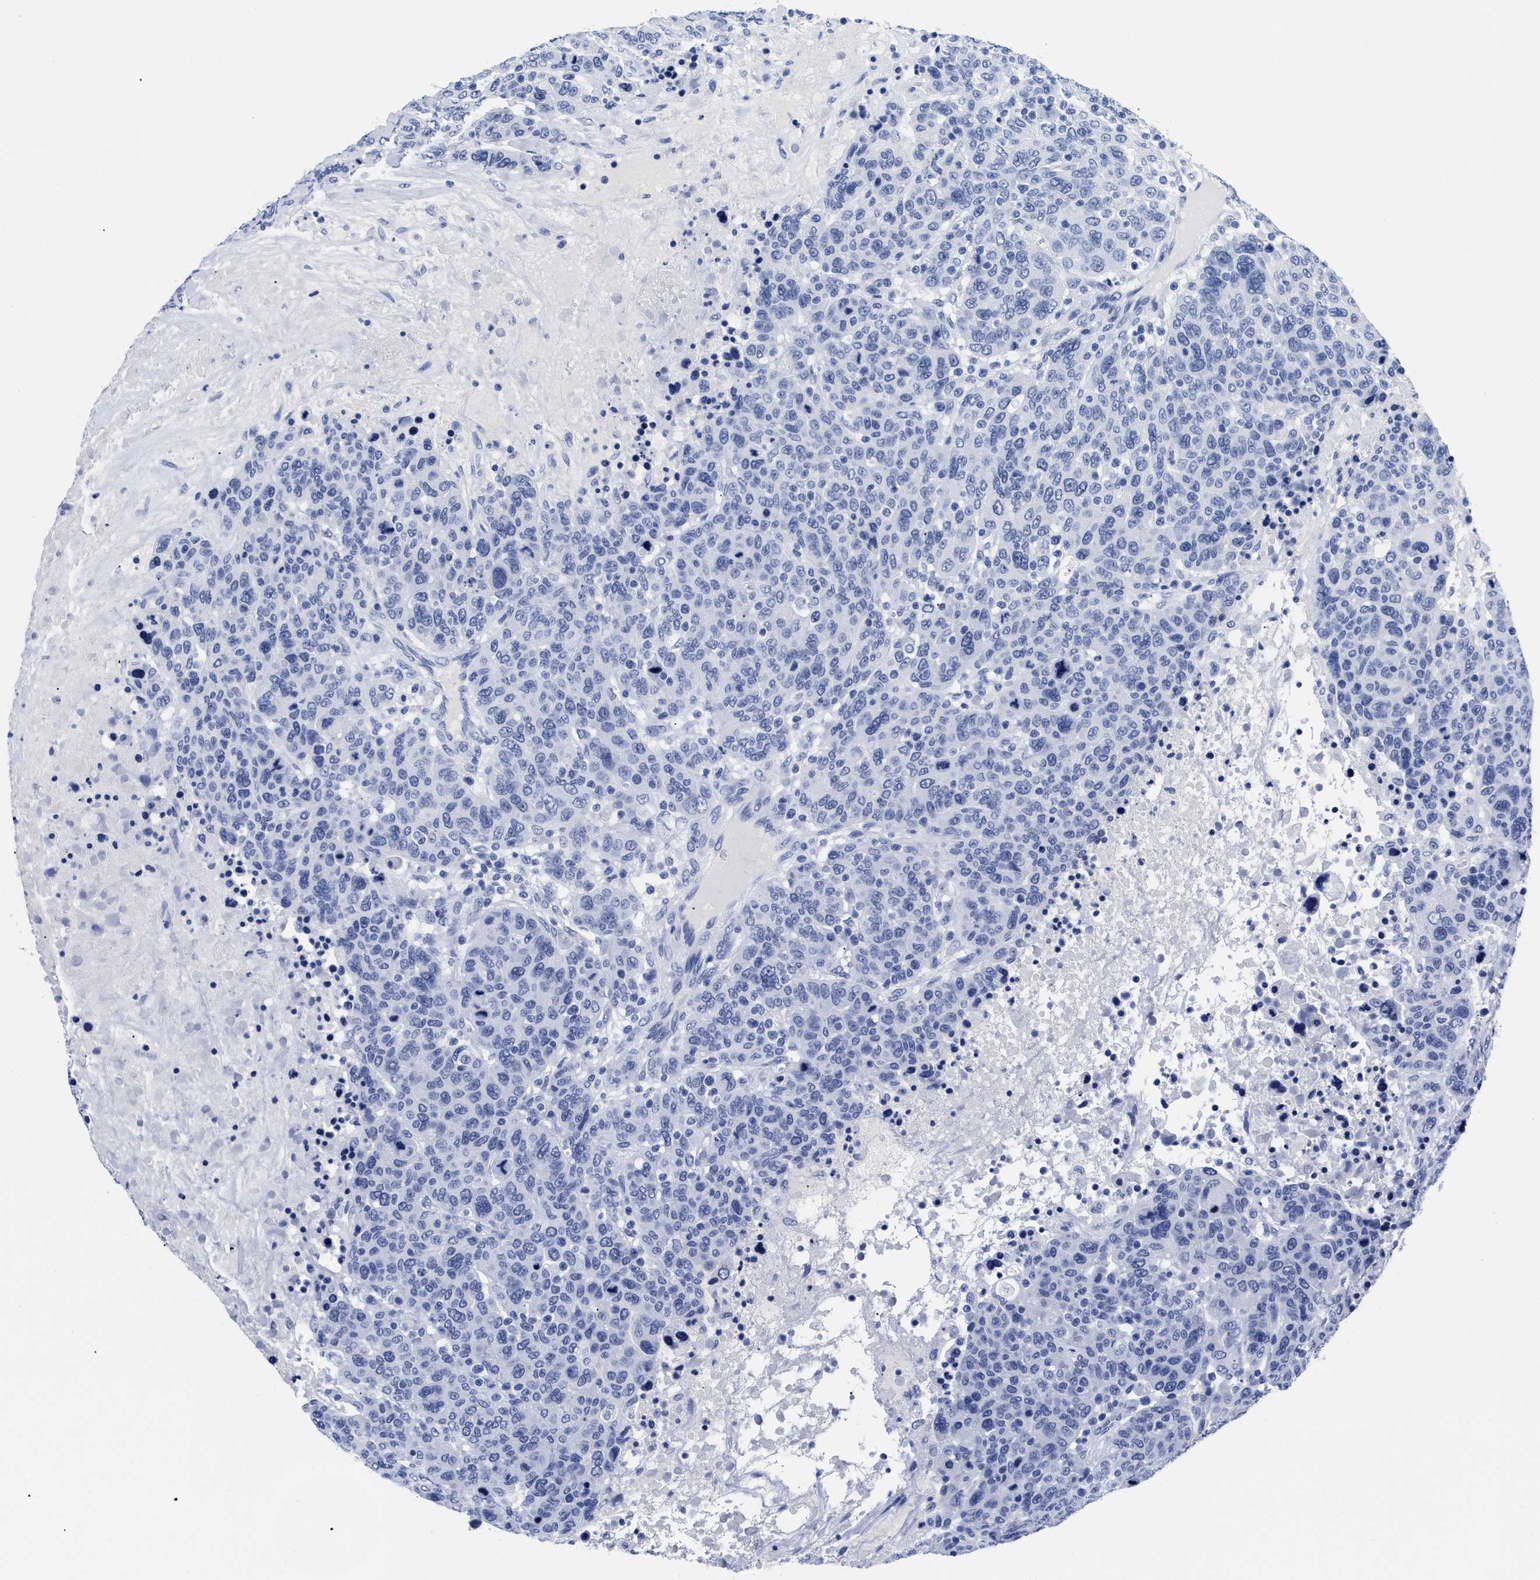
{"staining": {"intensity": "negative", "quantity": "none", "location": "none"}, "tissue": "breast cancer", "cell_type": "Tumor cells", "image_type": "cancer", "snomed": [{"axis": "morphology", "description": "Duct carcinoma"}, {"axis": "topography", "description": "Breast"}], "caption": "This histopathology image is of breast cancer stained with immunohistochemistry (IHC) to label a protein in brown with the nuclei are counter-stained blue. There is no positivity in tumor cells. (DAB immunohistochemistry (IHC) with hematoxylin counter stain).", "gene": "TREML1", "patient": {"sex": "female", "age": 37}}